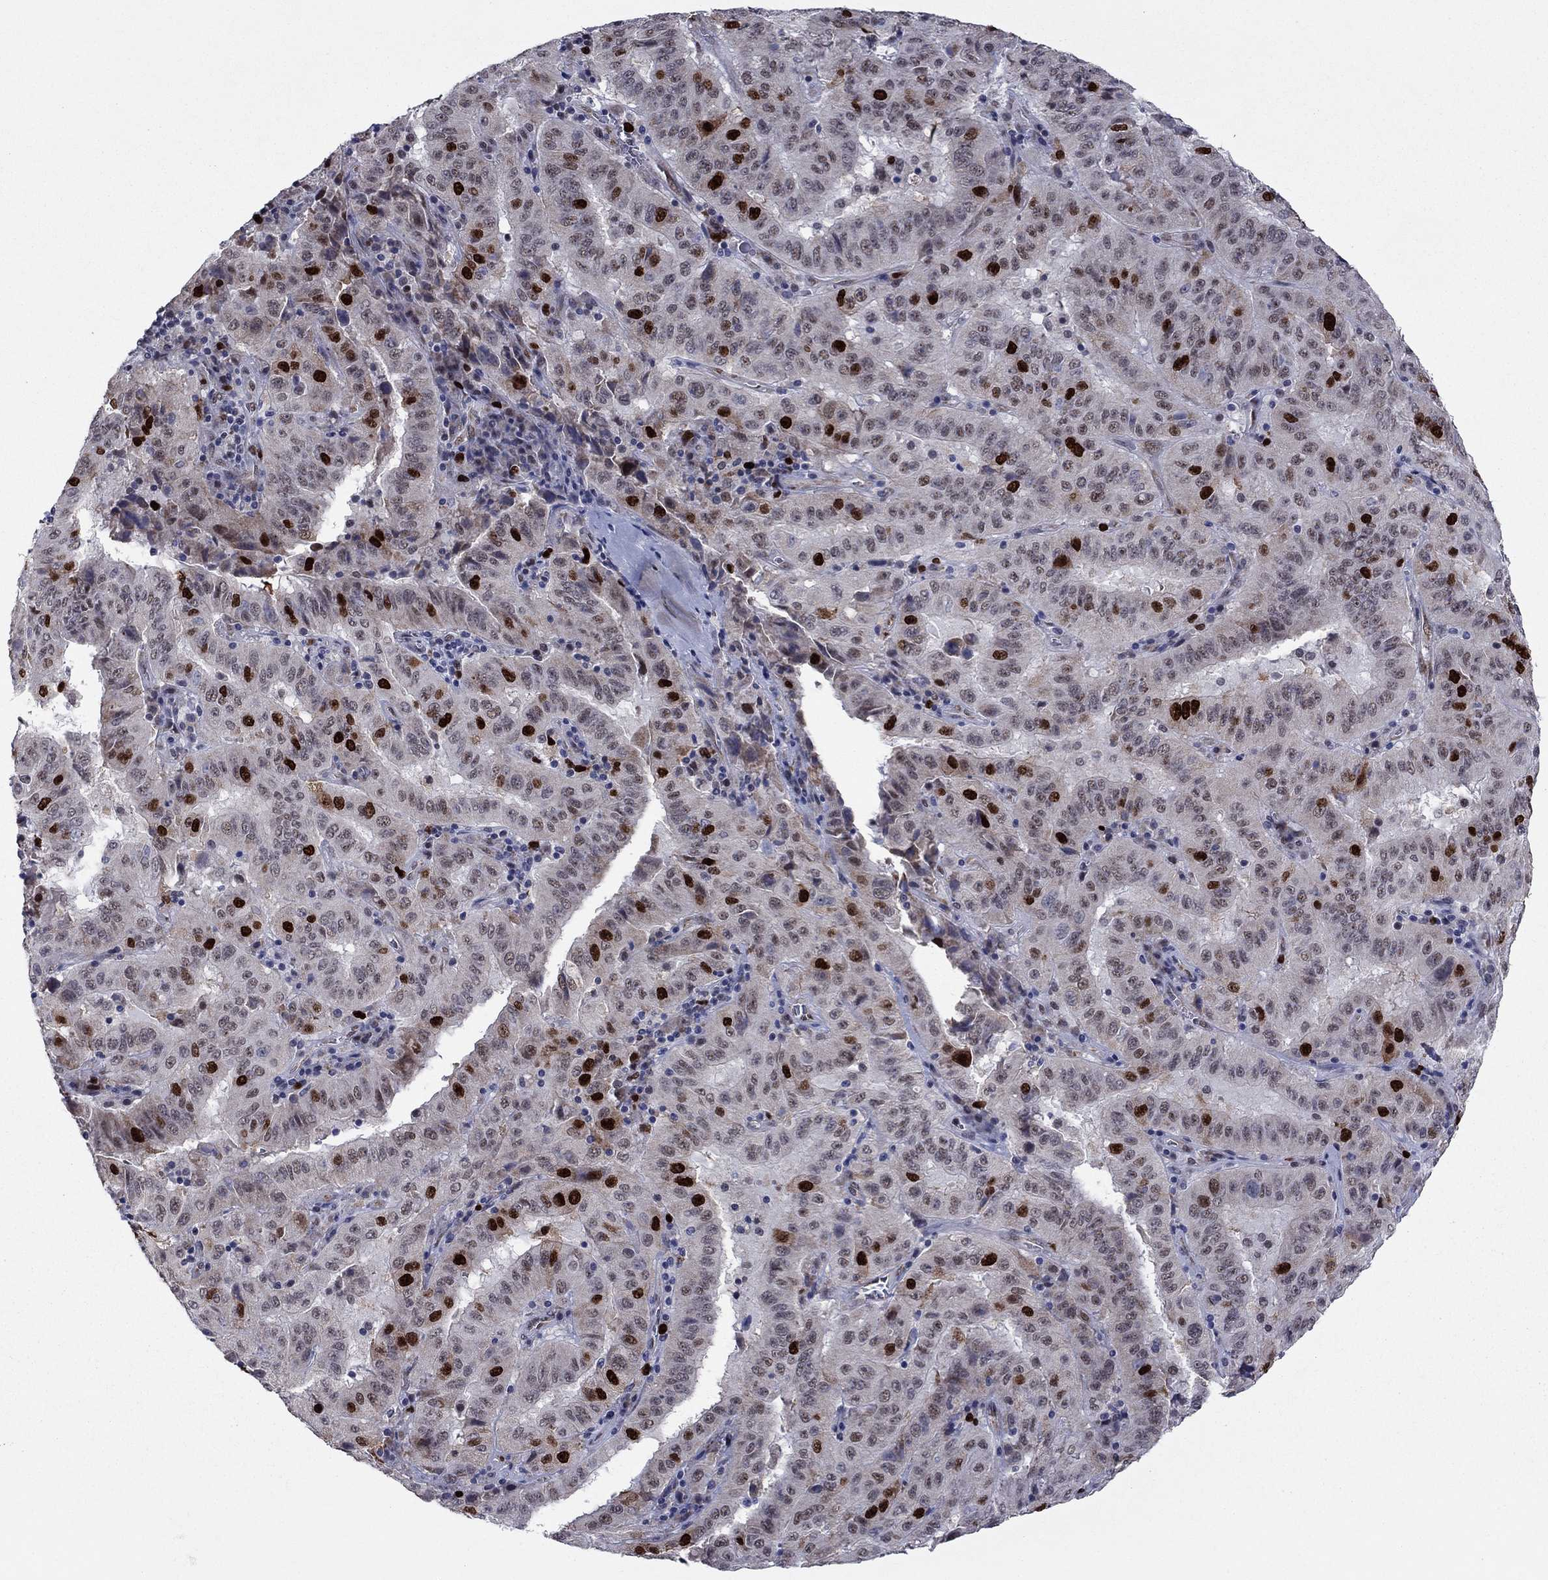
{"staining": {"intensity": "strong", "quantity": "<25%", "location": "nuclear"}, "tissue": "pancreatic cancer", "cell_type": "Tumor cells", "image_type": "cancer", "snomed": [{"axis": "morphology", "description": "Adenocarcinoma, NOS"}, {"axis": "topography", "description": "Pancreas"}], "caption": "Pancreatic adenocarcinoma was stained to show a protein in brown. There is medium levels of strong nuclear expression in approximately <25% of tumor cells.", "gene": "CDCA5", "patient": {"sex": "male", "age": 63}}